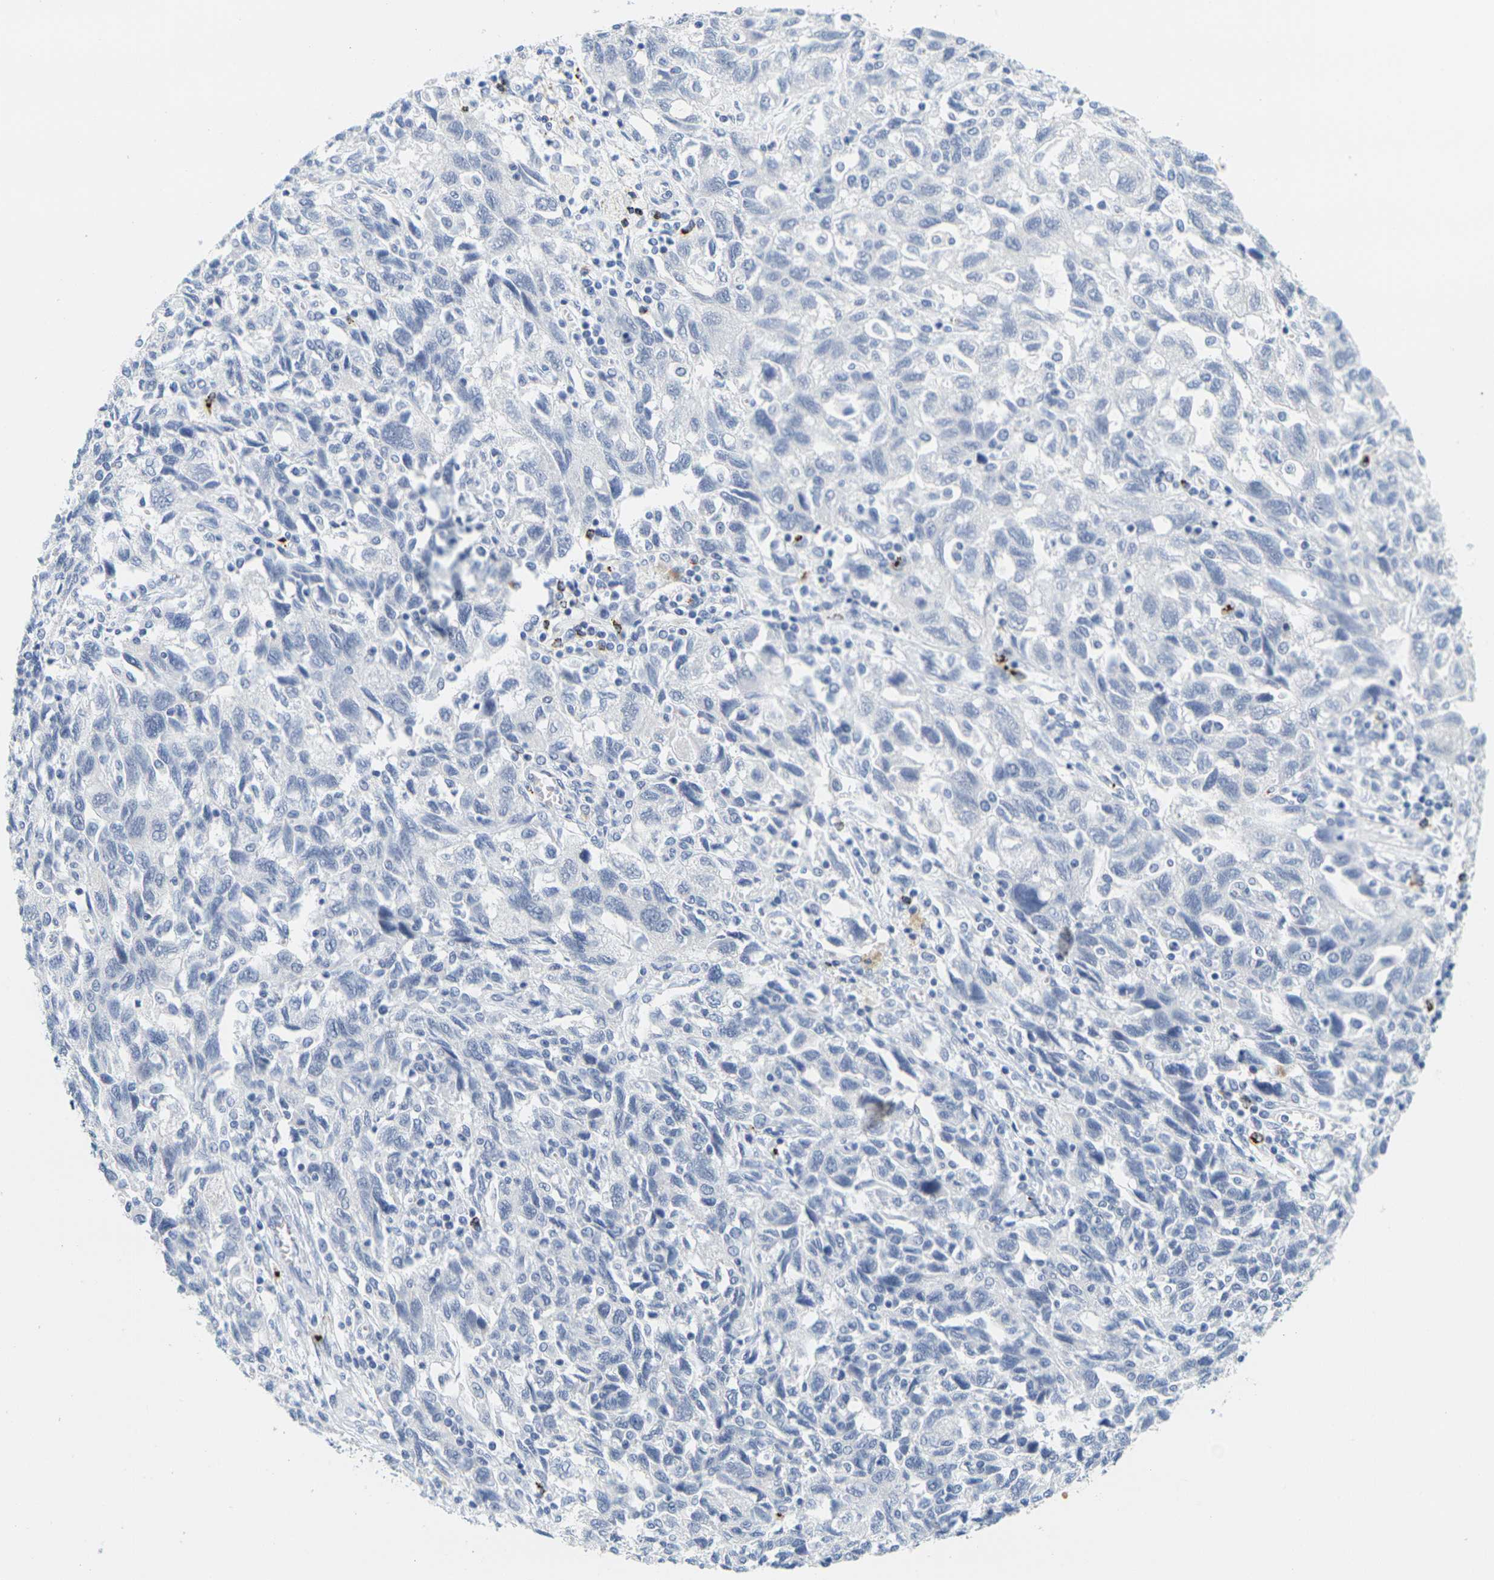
{"staining": {"intensity": "negative", "quantity": "none", "location": "none"}, "tissue": "ovarian cancer", "cell_type": "Tumor cells", "image_type": "cancer", "snomed": [{"axis": "morphology", "description": "Carcinoma, NOS"}, {"axis": "morphology", "description": "Cystadenocarcinoma, serous, NOS"}, {"axis": "topography", "description": "Ovary"}], "caption": "There is no significant expression in tumor cells of ovarian cancer (carcinoma).", "gene": "HLA-DOB", "patient": {"sex": "female", "age": 69}}